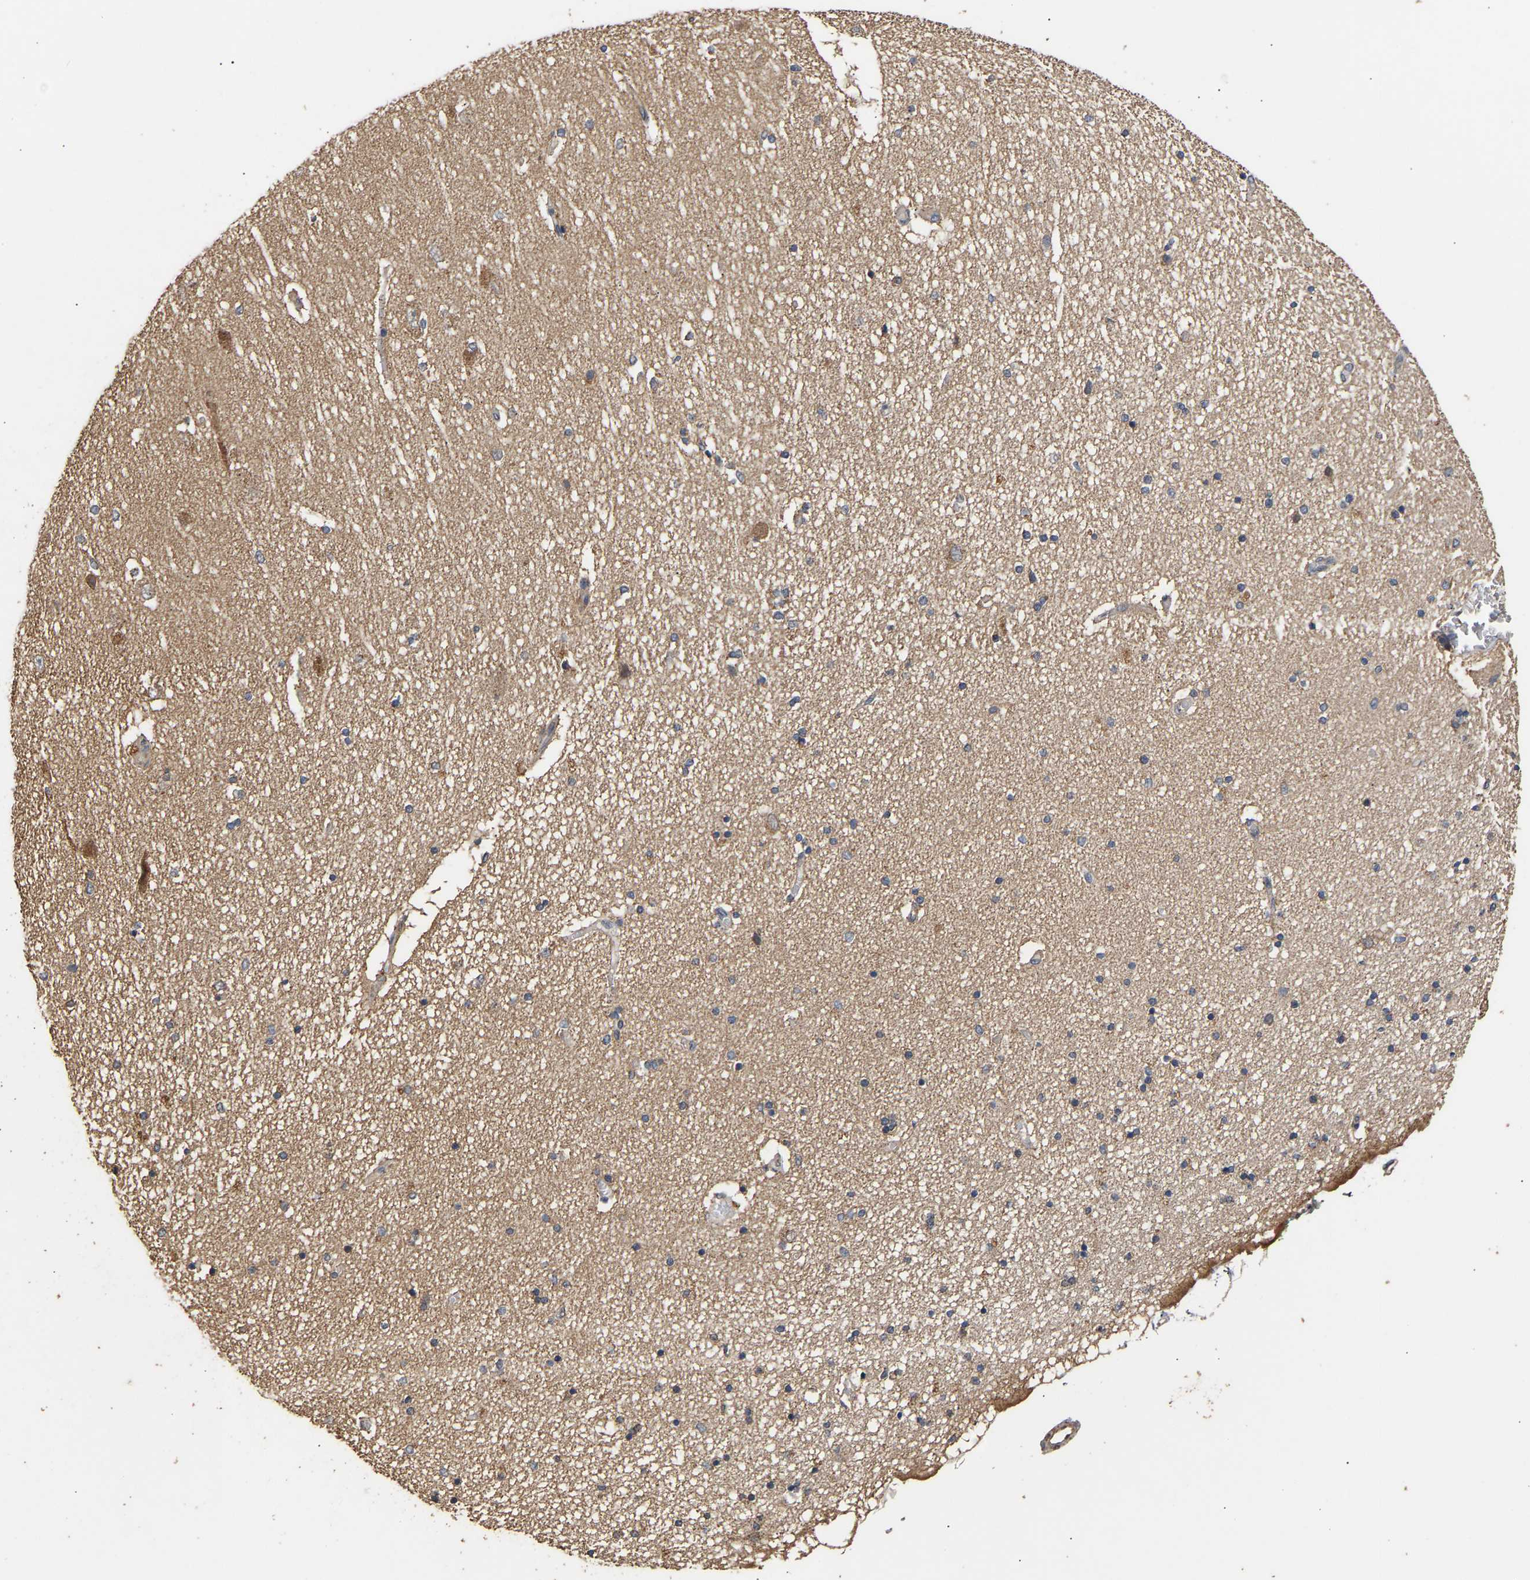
{"staining": {"intensity": "weak", "quantity": "<25%", "location": "cytoplasmic/membranous"}, "tissue": "hippocampus", "cell_type": "Glial cells", "image_type": "normal", "snomed": [{"axis": "morphology", "description": "Normal tissue, NOS"}, {"axis": "topography", "description": "Hippocampus"}], "caption": "Immunohistochemical staining of benign human hippocampus displays no significant expression in glial cells.", "gene": "ZNF26", "patient": {"sex": "female", "age": 54}}